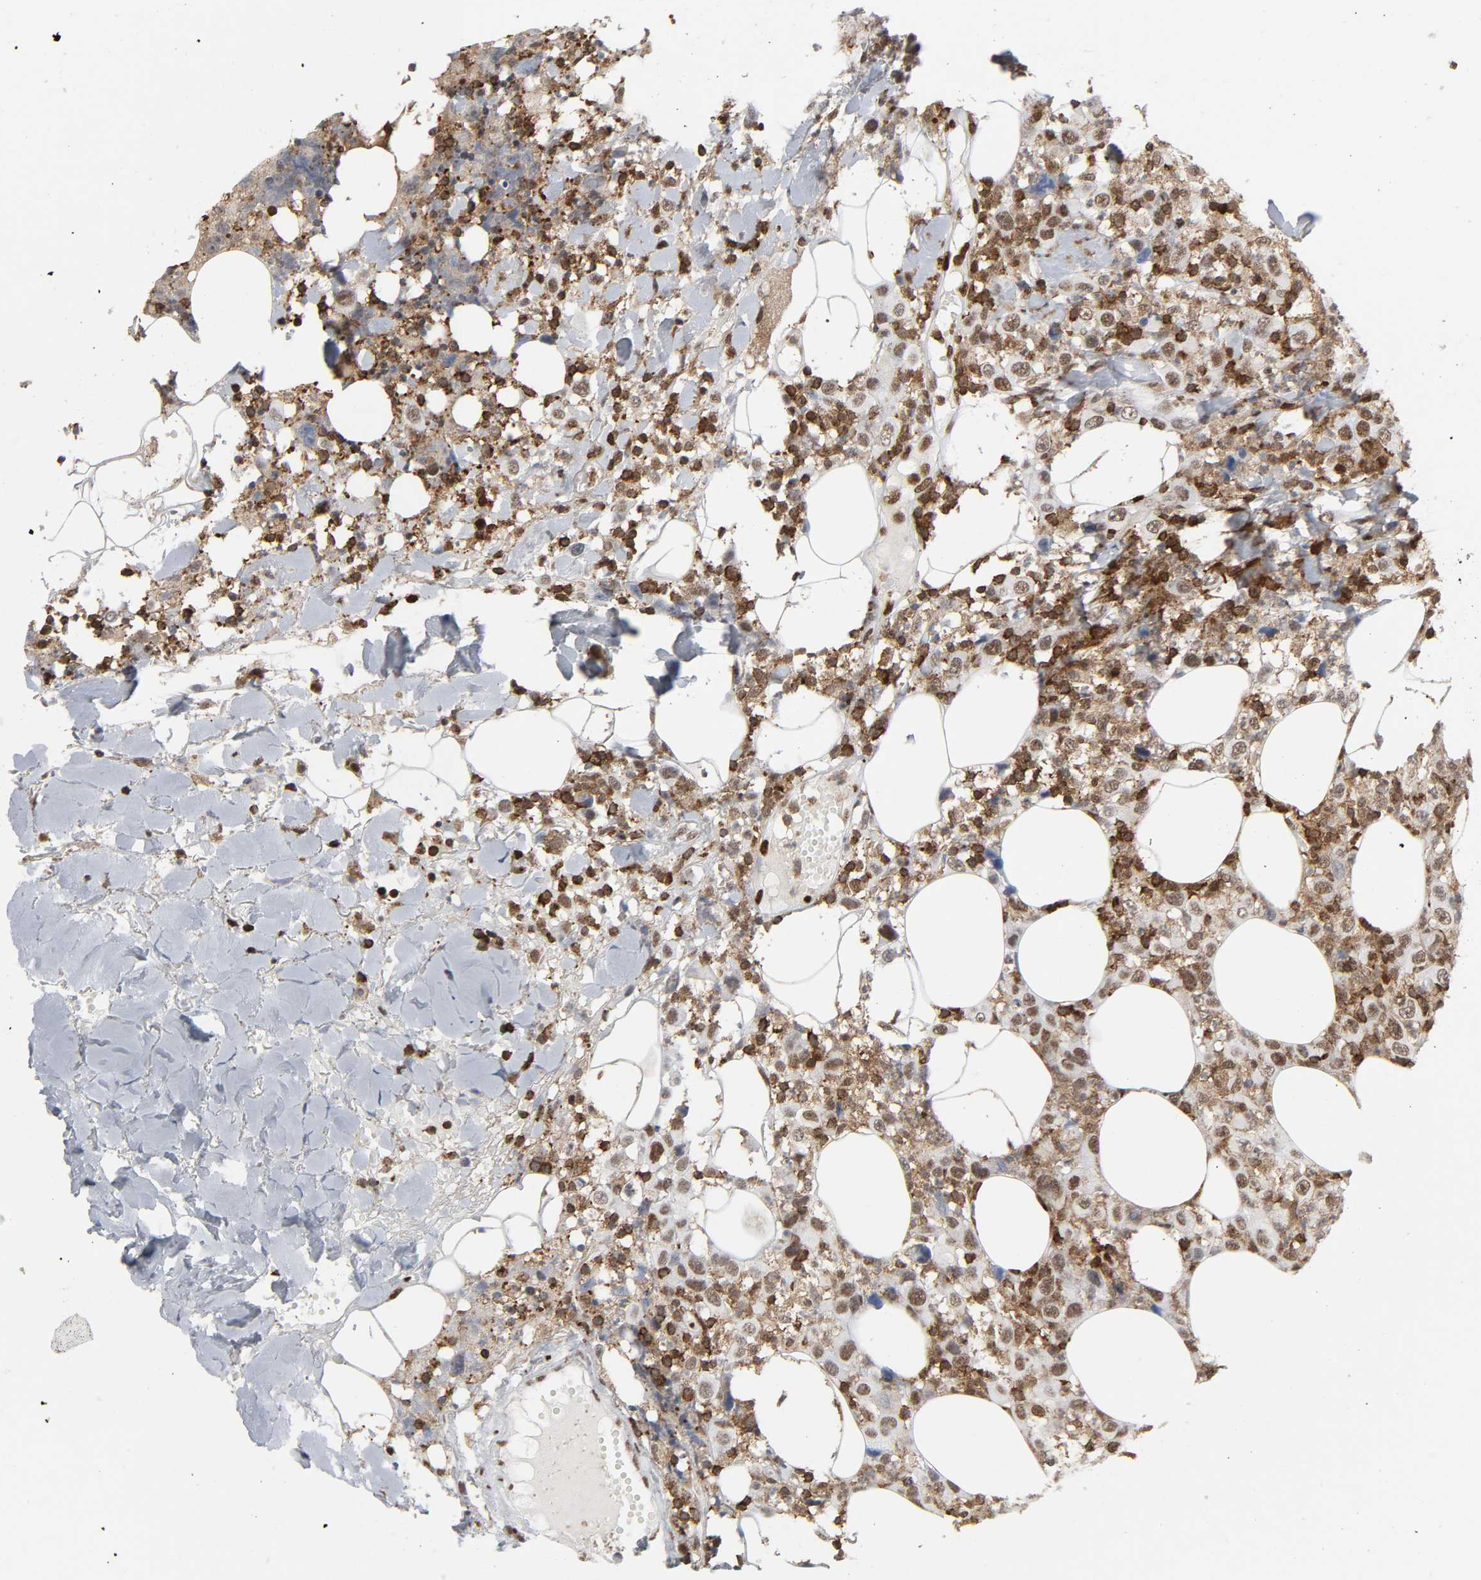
{"staining": {"intensity": "strong", "quantity": ">75%", "location": "nuclear"}, "tissue": "thyroid cancer", "cell_type": "Tumor cells", "image_type": "cancer", "snomed": [{"axis": "morphology", "description": "Carcinoma, NOS"}, {"axis": "topography", "description": "Thyroid gland"}], "caption": "IHC micrograph of neoplastic tissue: human carcinoma (thyroid) stained using immunohistochemistry (IHC) reveals high levels of strong protein expression localized specifically in the nuclear of tumor cells, appearing as a nuclear brown color.", "gene": "WAS", "patient": {"sex": "female", "age": 77}}